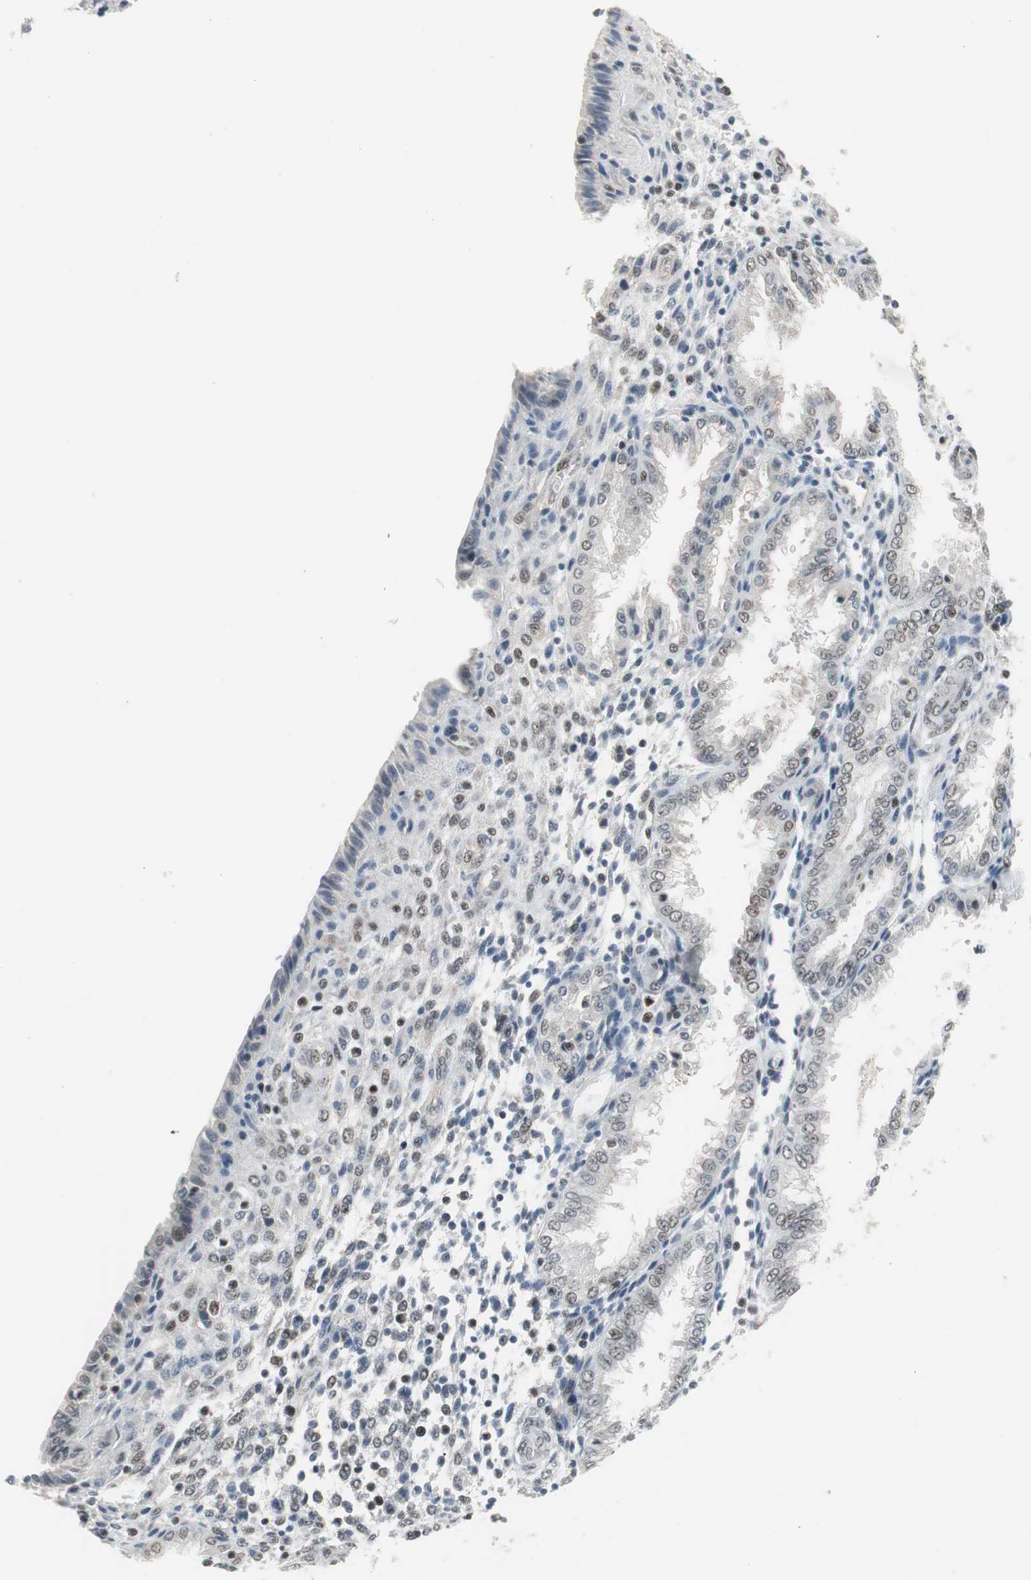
{"staining": {"intensity": "strong", "quantity": ">75%", "location": "nuclear"}, "tissue": "endometrium", "cell_type": "Cells in endometrial stroma", "image_type": "normal", "snomed": [{"axis": "morphology", "description": "Normal tissue, NOS"}, {"axis": "topography", "description": "Endometrium"}], "caption": "IHC micrograph of benign endometrium stained for a protein (brown), which reveals high levels of strong nuclear expression in about >75% of cells in endometrial stroma.", "gene": "RTF1", "patient": {"sex": "female", "age": 33}}